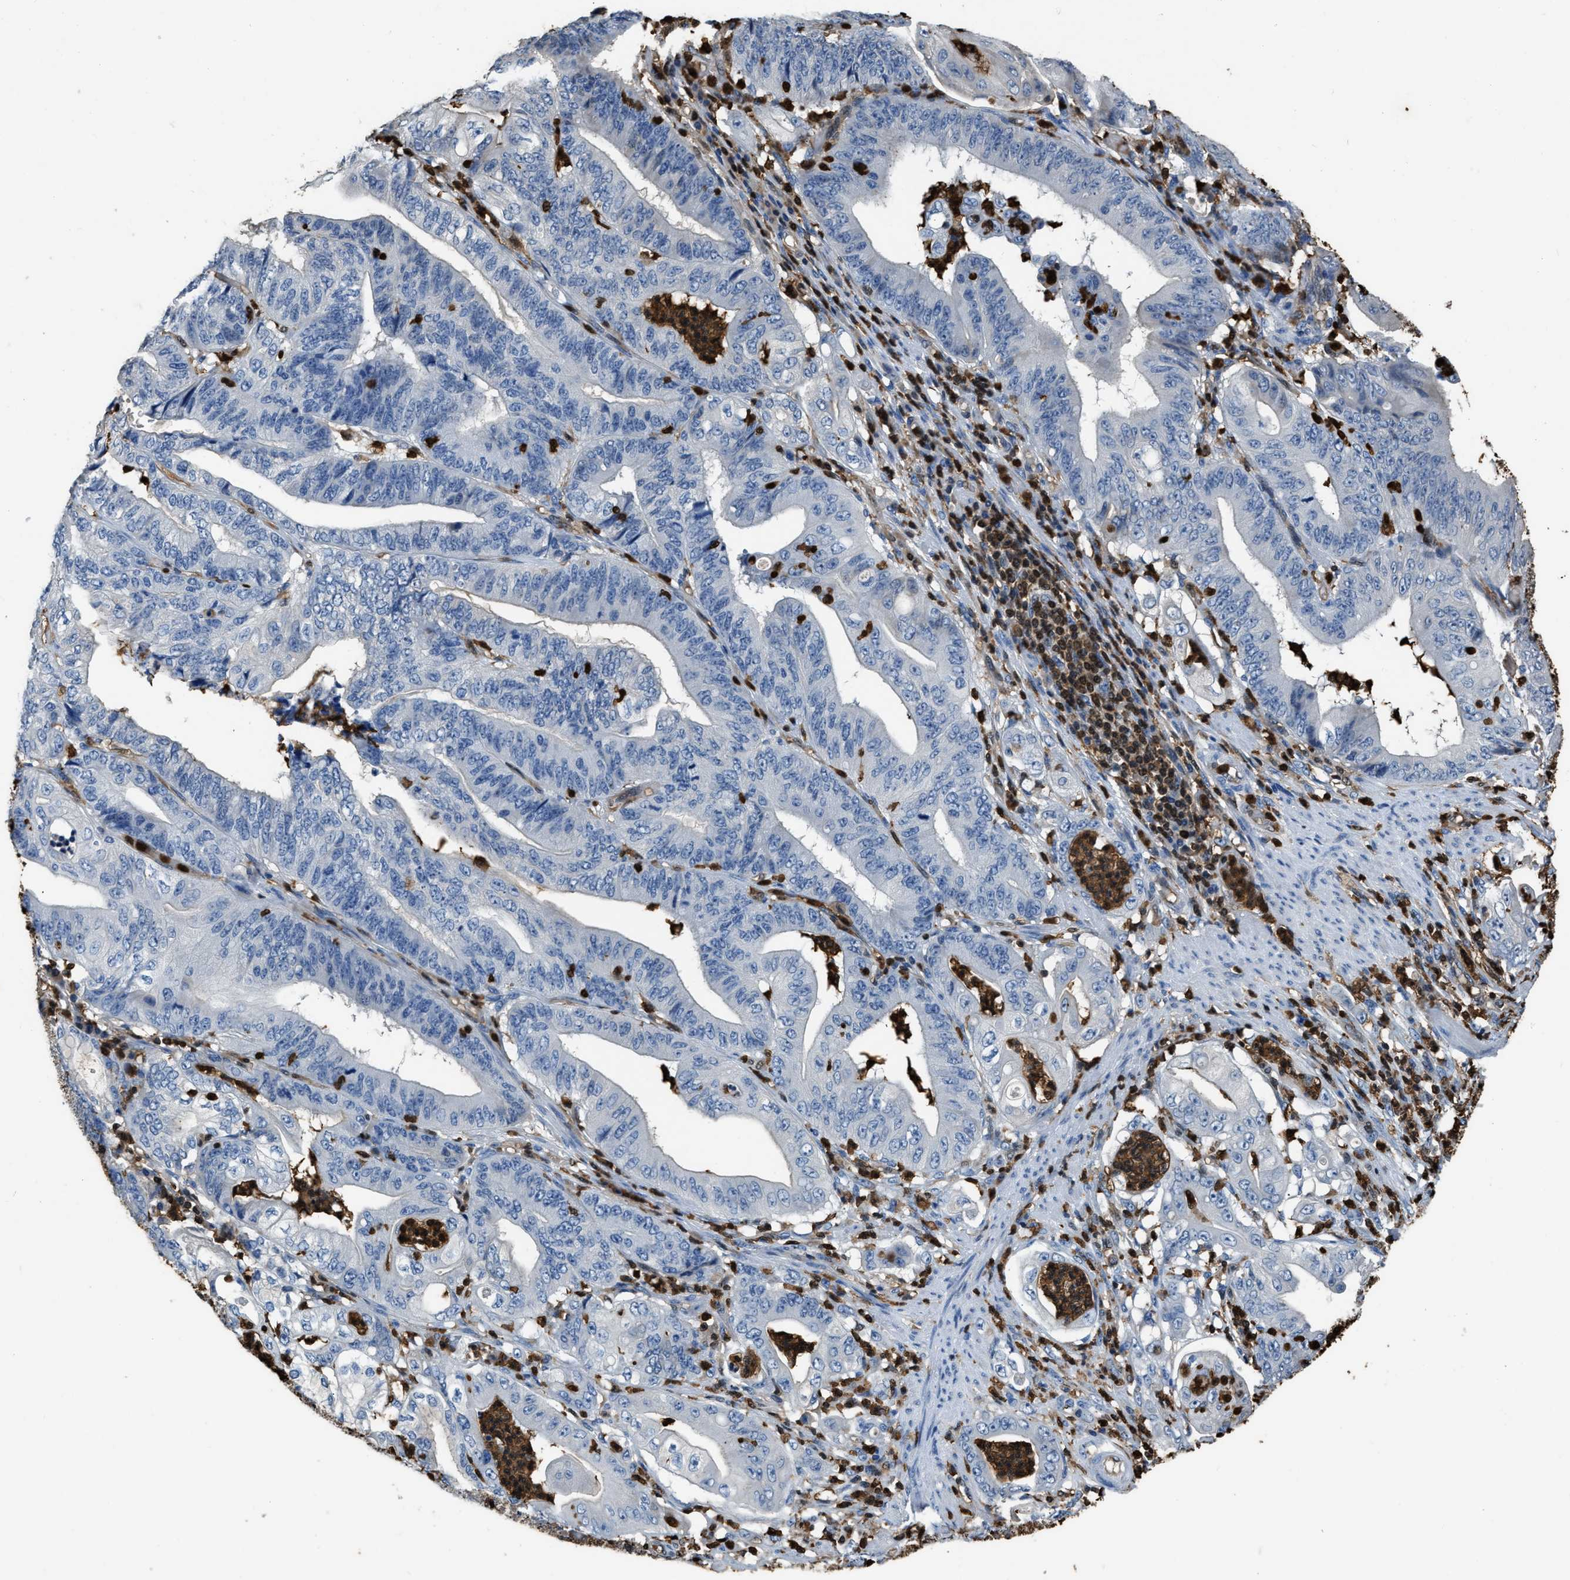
{"staining": {"intensity": "negative", "quantity": "none", "location": "none"}, "tissue": "stomach cancer", "cell_type": "Tumor cells", "image_type": "cancer", "snomed": [{"axis": "morphology", "description": "Adenocarcinoma, NOS"}, {"axis": "topography", "description": "Stomach"}], "caption": "The IHC image has no significant staining in tumor cells of adenocarcinoma (stomach) tissue. (DAB immunohistochemistry with hematoxylin counter stain).", "gene": "ARHGDIB", "patient": {"sex": "female", "age": 73}}